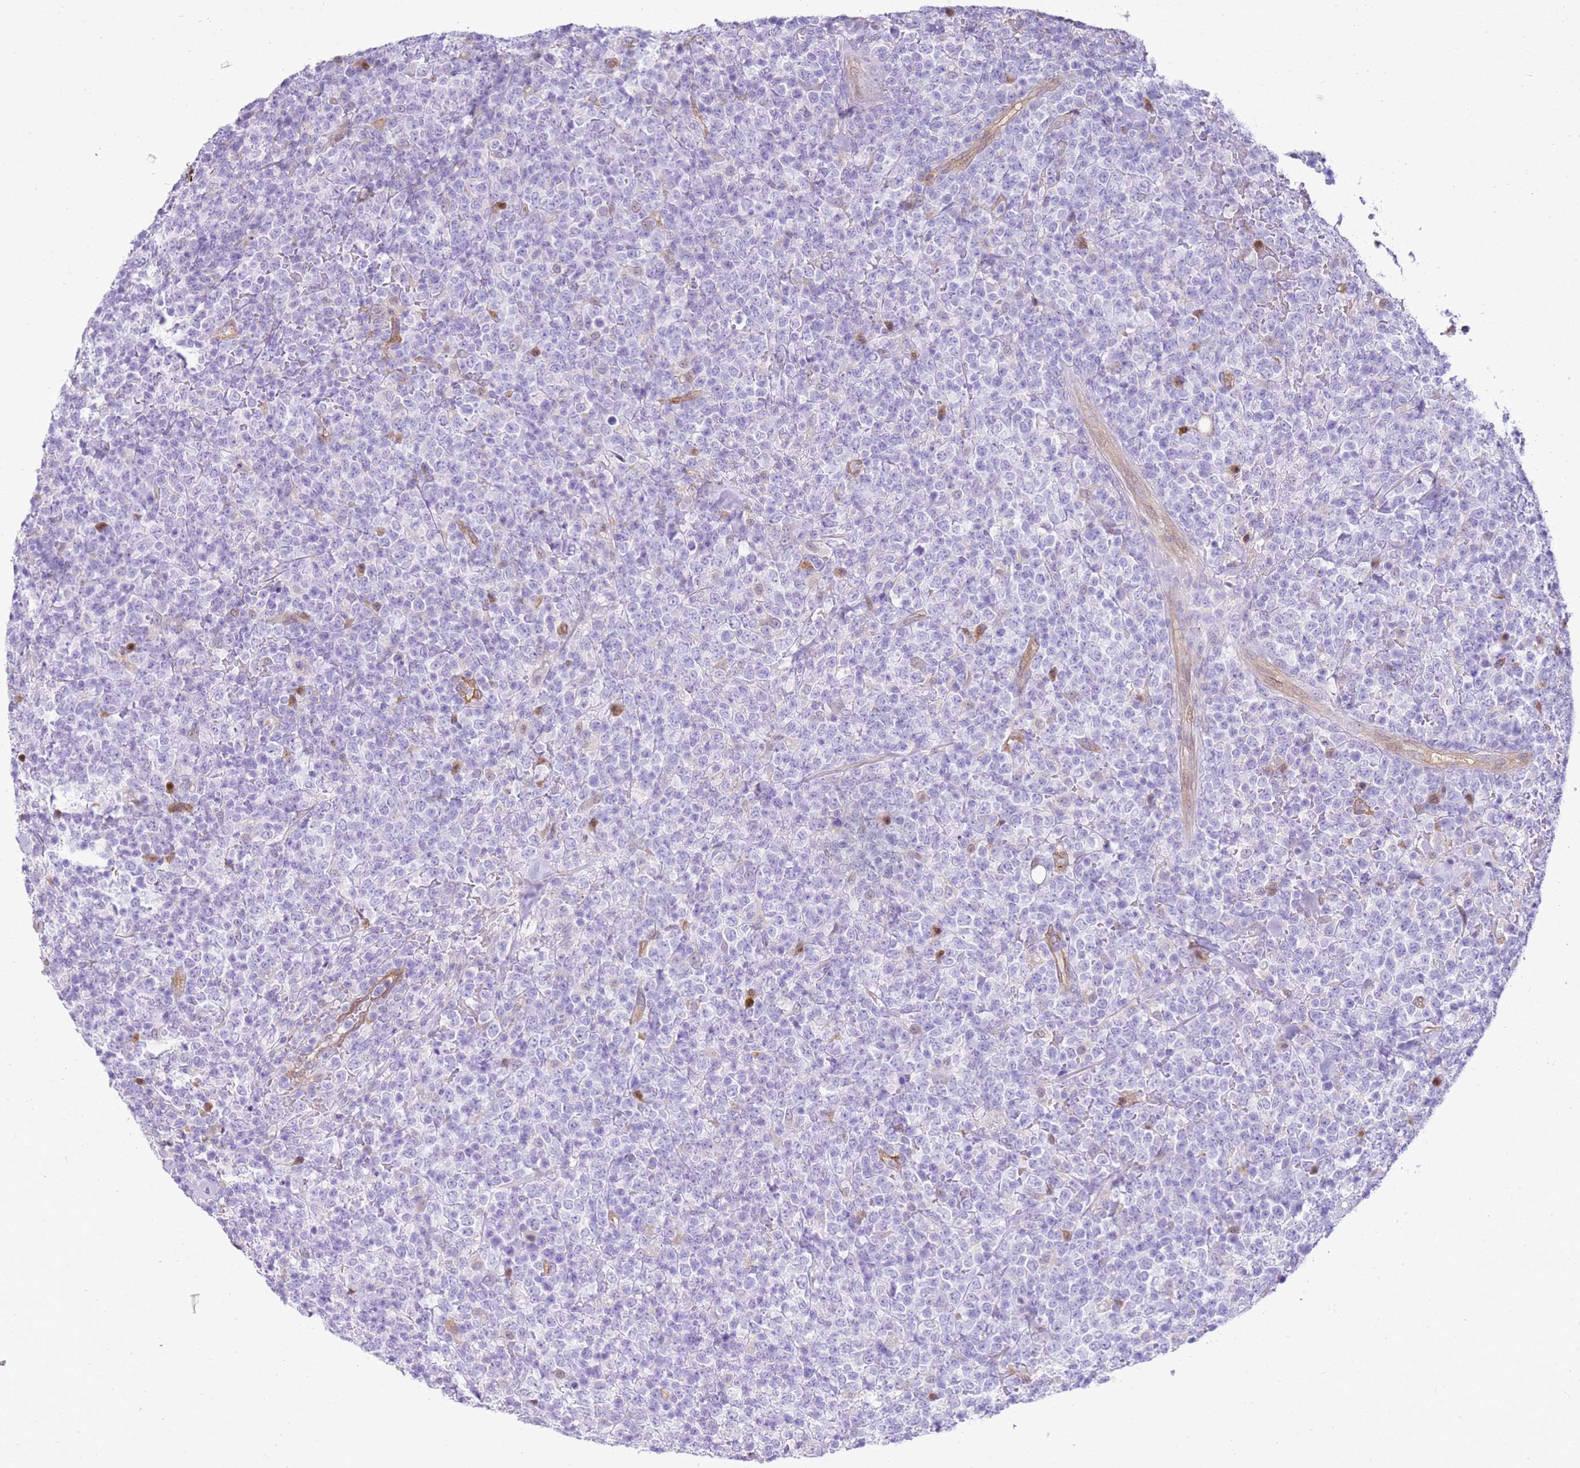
{"staining": {"intensity": "negative", "quantity": "none", "location": "none"}, "tissue": "lymphoma", "cell_type": "Tumor cells", "image_type": "cancer", "snomed": [{"axis": "morphology", "description": "Malignant lymphoma, non-Hodgkin's type, High grade"}, {"axis": "topography", "description": "Colon"}], "caption": "Immunohistochemical staining of human high-grade malignant lymphoma, non-Hodgkin's type exhibits no significant expression in tumor cells. (DAB IHC with hematoxylin counter stain).", "gene": "YWHAE", "patient": {"sex": "female", "age": 53}}